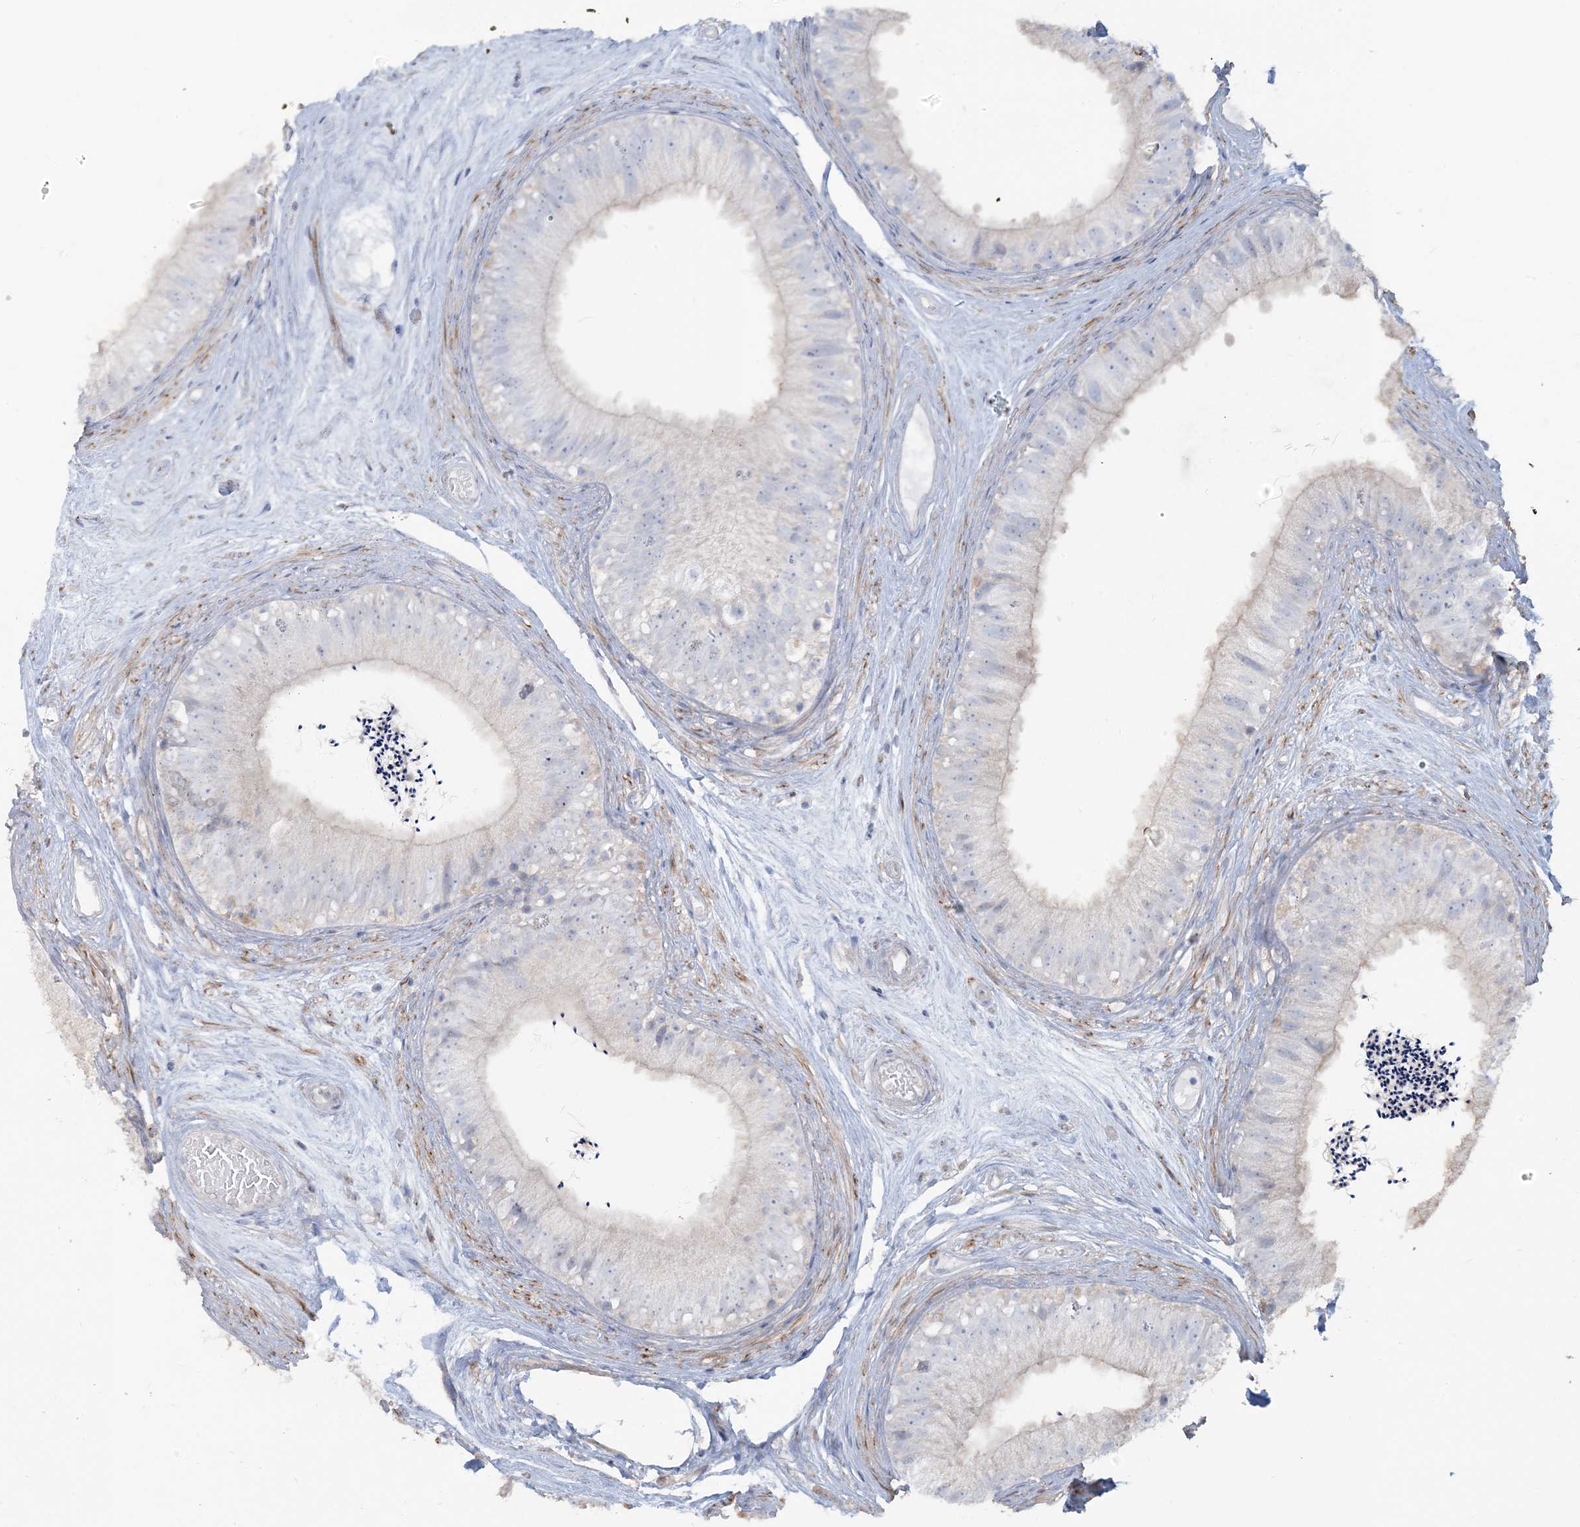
{"staining": {"intensity": "negative", "quantity": "none", "location": "none"}, "tissue": "epididymis", "cell_type": "Glandular cells", "image_type": "normal", "snomed": [{"axis": "morphology", "description": "Normal tissue, NOS"}, {"axis": "topography", "description": "Epididymis"}], "caption": "Immunohistochemical staining of normal epididymis exhibits no significant expression in glandular cells. Brightfield microscopy of IHC stained with DAB (3,3'-diaminobenzidine) (brown) and hematoxylin (blue), captured at high magnification.", "gene": "NPHS2", "patient": {"sex": "male", "age": 77}}